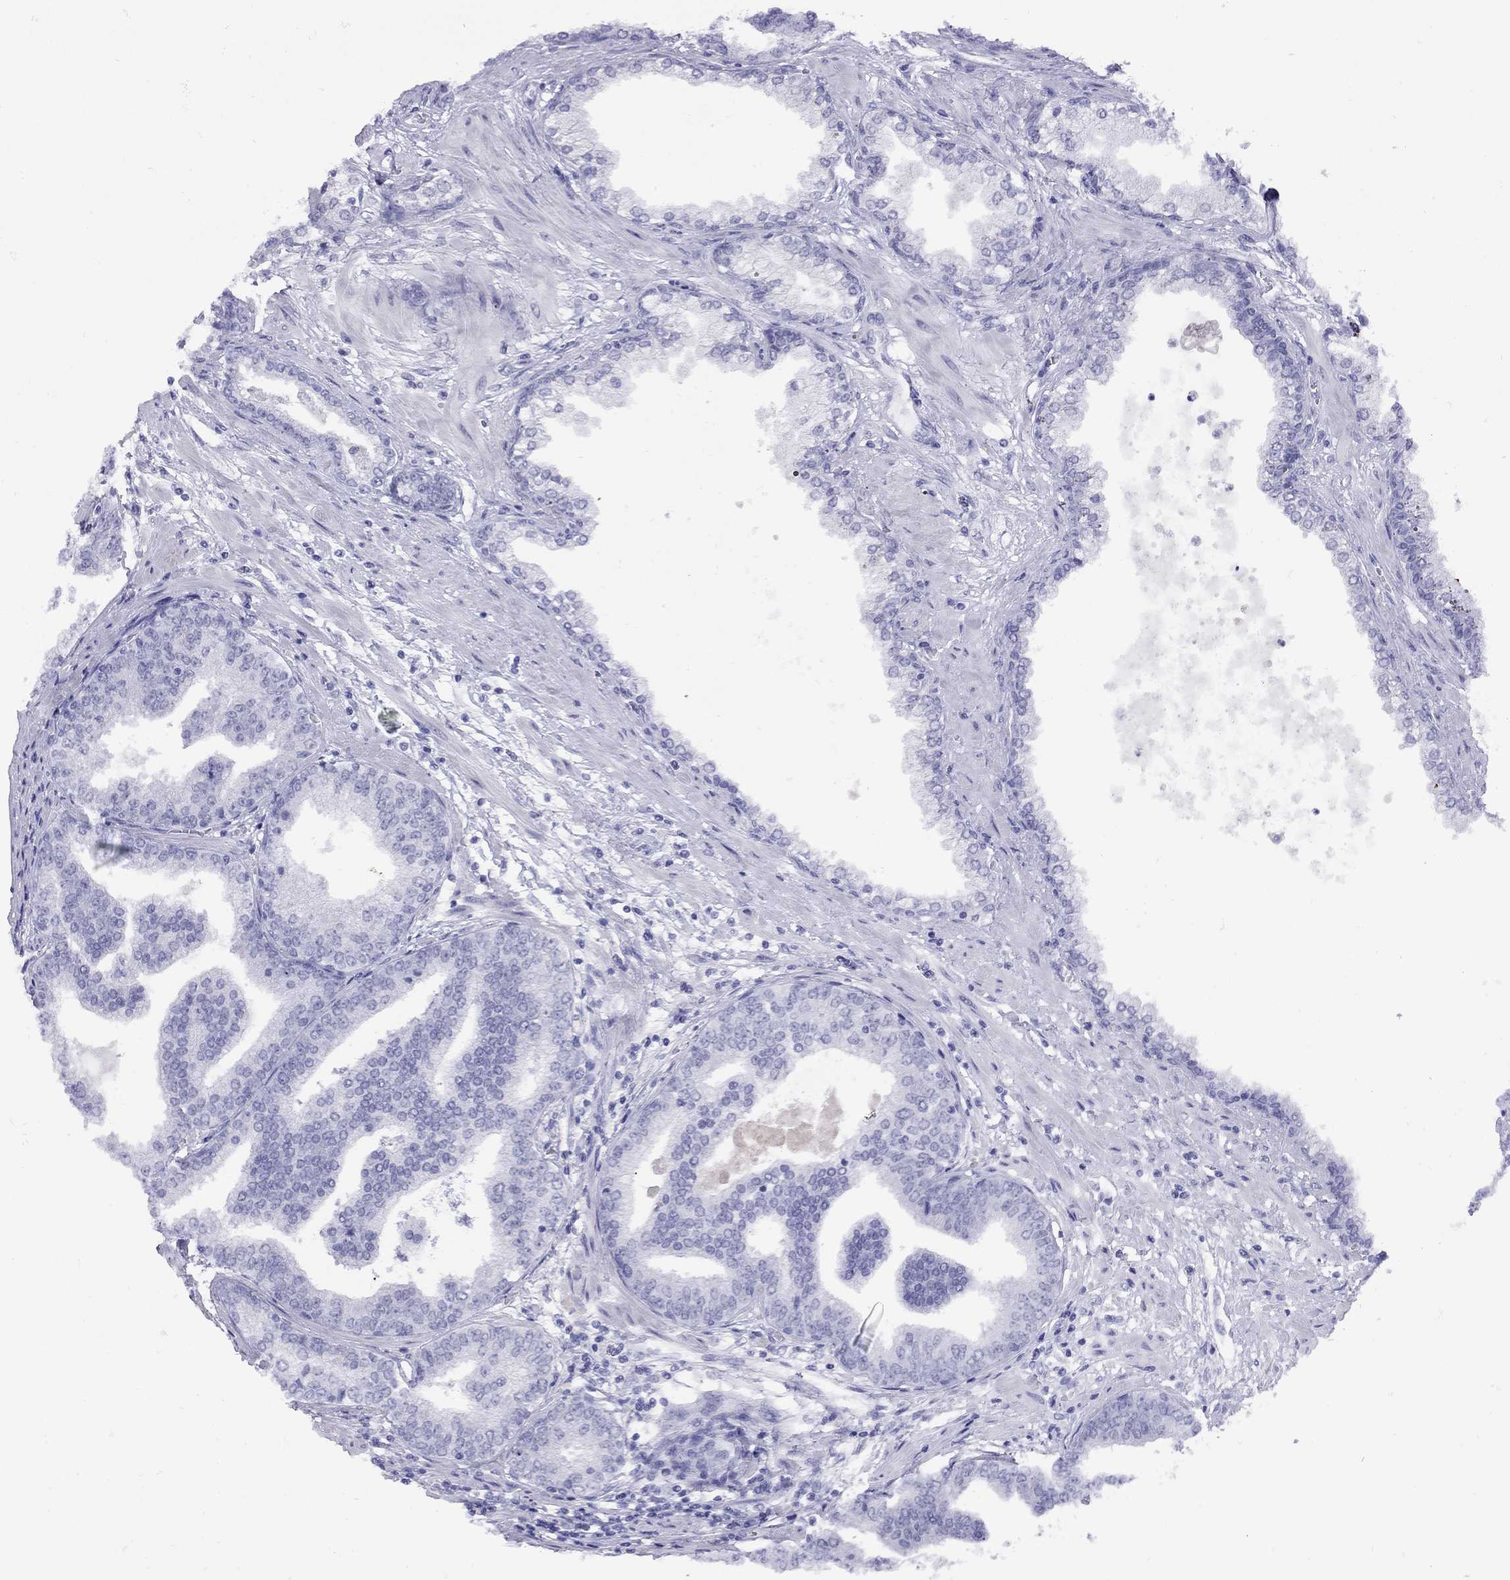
{"staining": {"intensity": "negative", "quantity": "none", "location": "none"}, "tissue": "prostate cancer", "cell_type": "Tumor cells", "image_type": "cancer", "snomed": [{"axis": "morphology", "description": "Adenocarcinoma, NOS"}, {"axis": "topography", "description": "Prostate"}], "caption": "This is an IHC photomicrograph of human adenocarcinoma (prostate). There is no staining in tumor cells.", "gene": "LYAR", "patient": {"sex": "male", "age": 64}}